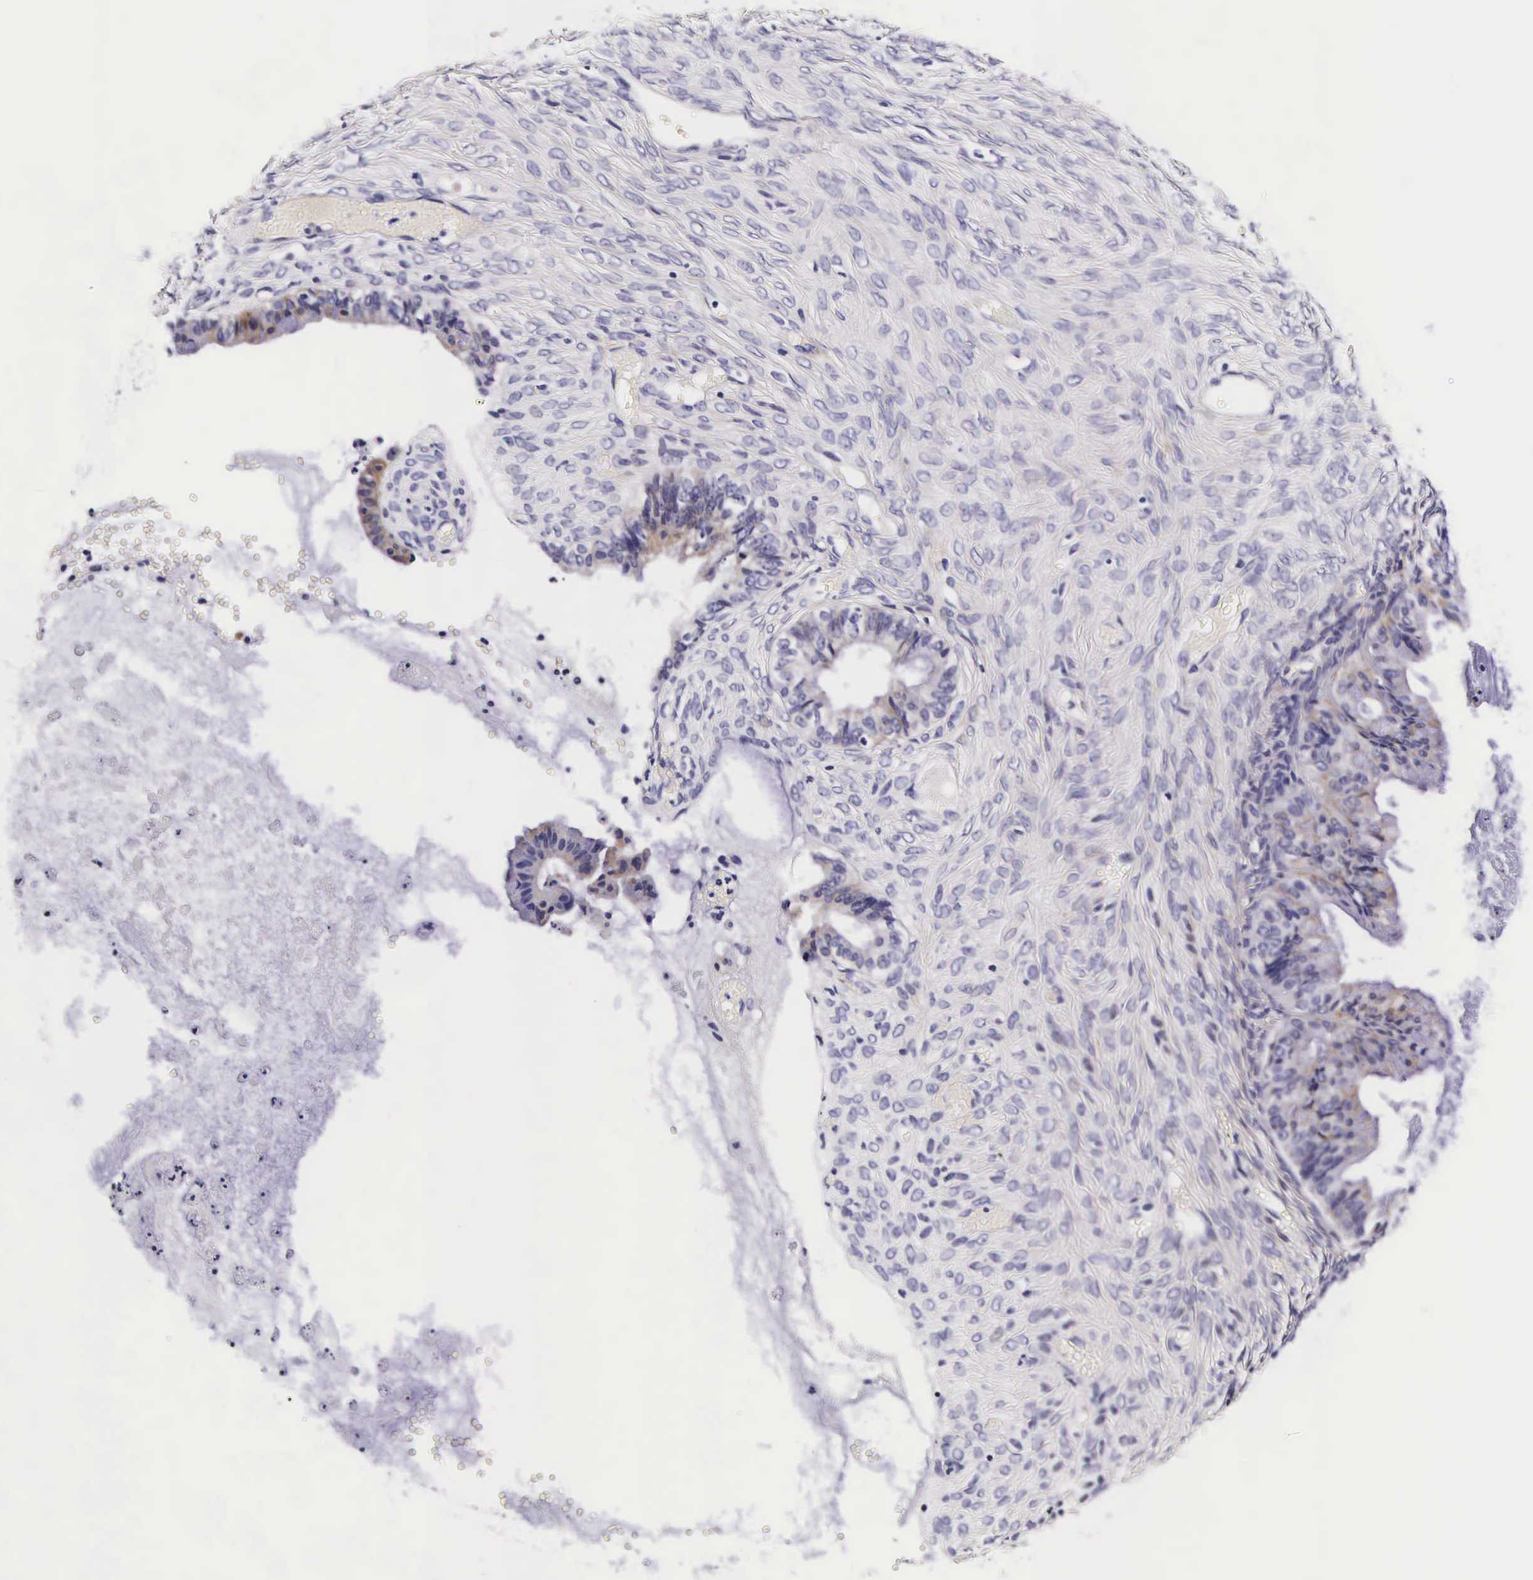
{"staining": {"intensity": "weak", "quantity": "<25%", "location": "cytoplasmic/membranous"}, "tissue": "ovarian cancer", "cell_type": "Tumor cells", "image_type": "cancer", "snomed": [{"axis": "morphology", "description": "Cystadenocarcinoma, mucinous, NOS"}, {"axis": "topography", "description": "Ovary"}], "caption": "This is a photomicrograph of immunohistochemistry (IHC) staining of mucinous cystadenocarcinoma (ovarian), which shows no positivity in tumor cells.", "gene": "UPRT", "patient": {"sex": "female", "age": 57}}